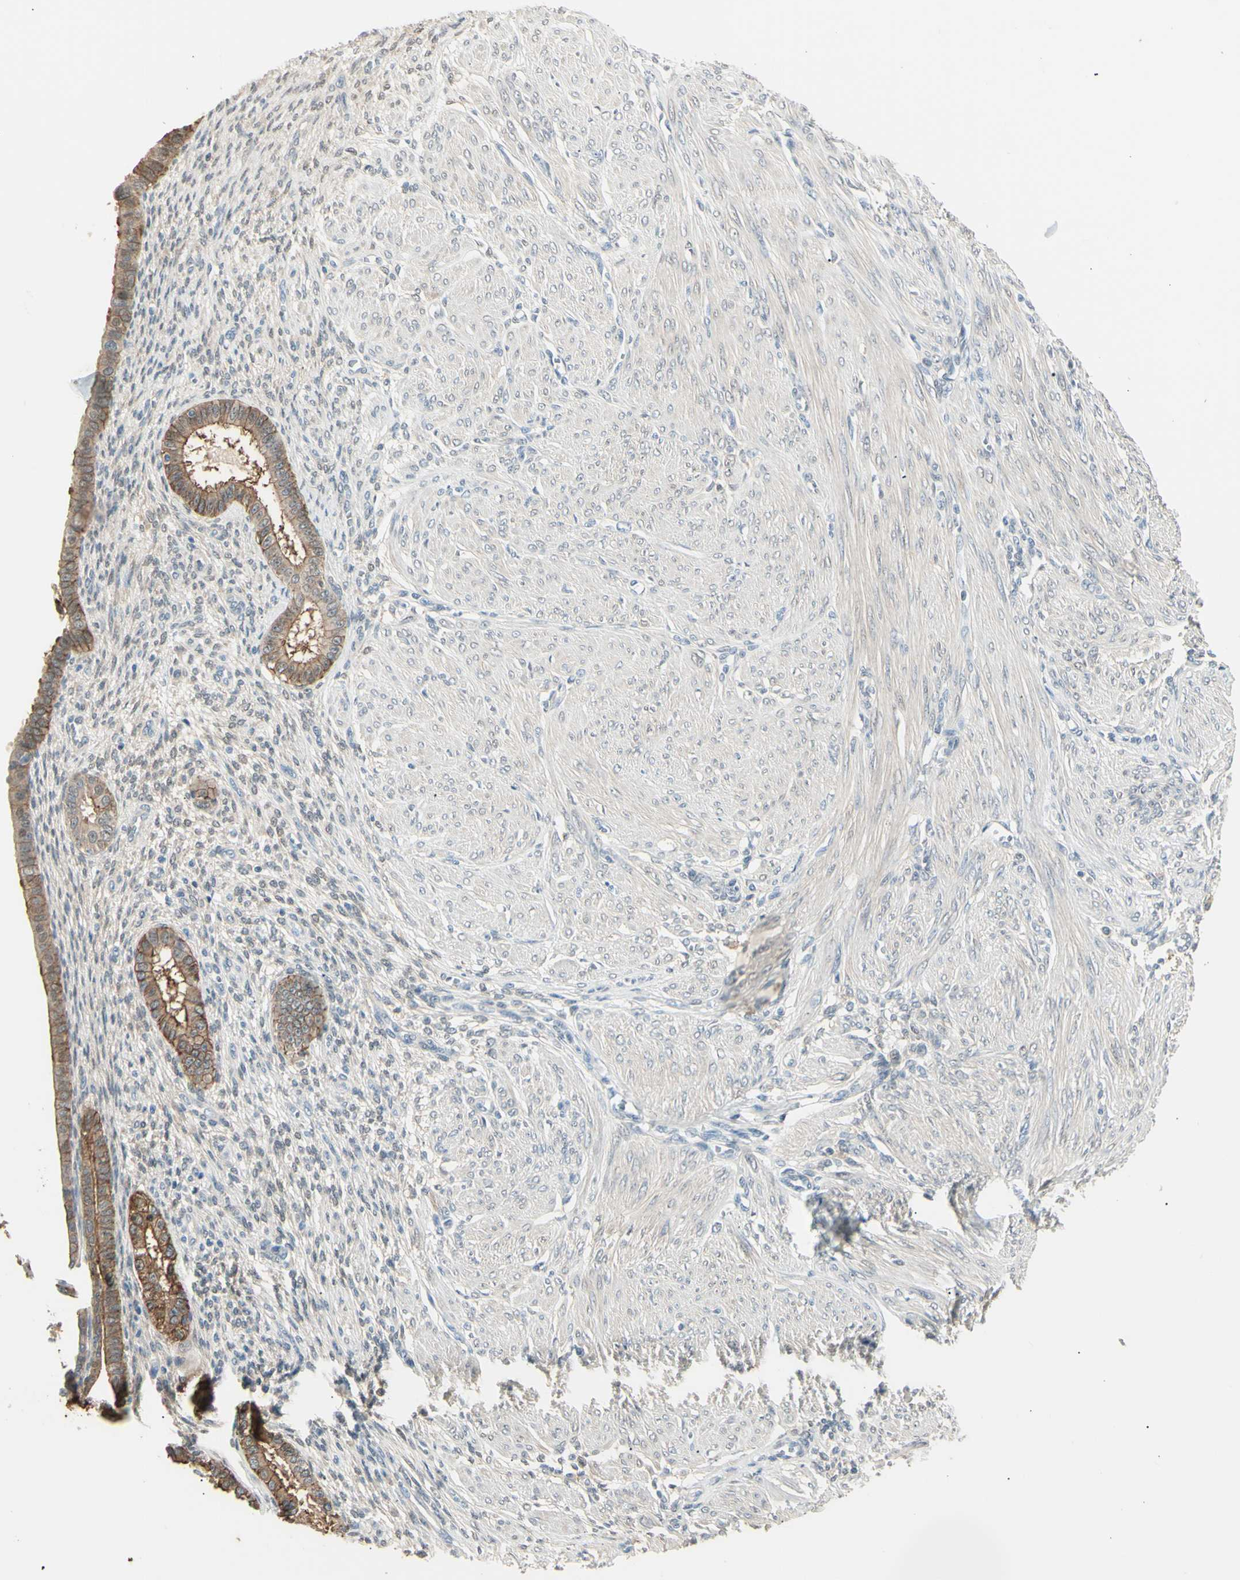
{"staining": {"intensity": "weak", "quantity": "<25%", "location": "cytoplasmic/membranous"}, "tissue": "endometrium", "cell_type": "Cells in endometrial stroma", "image_type": "normal", "snomed": [{"axis": "morphology", "description": "Normal tissue, NOS"}, {"axis": "topography", "description": "Endometrium"}], "caption": "Cells in endometrial stroma show no significant staining in unremarkable endometrium. The staining is performed using DAB (3,3'-diaminobenzidine) brown chromogen with nuclei counter-stained in using hematoxylin.", "gene": "LHPP", "patient": {"sex": "female", "age": 72}}